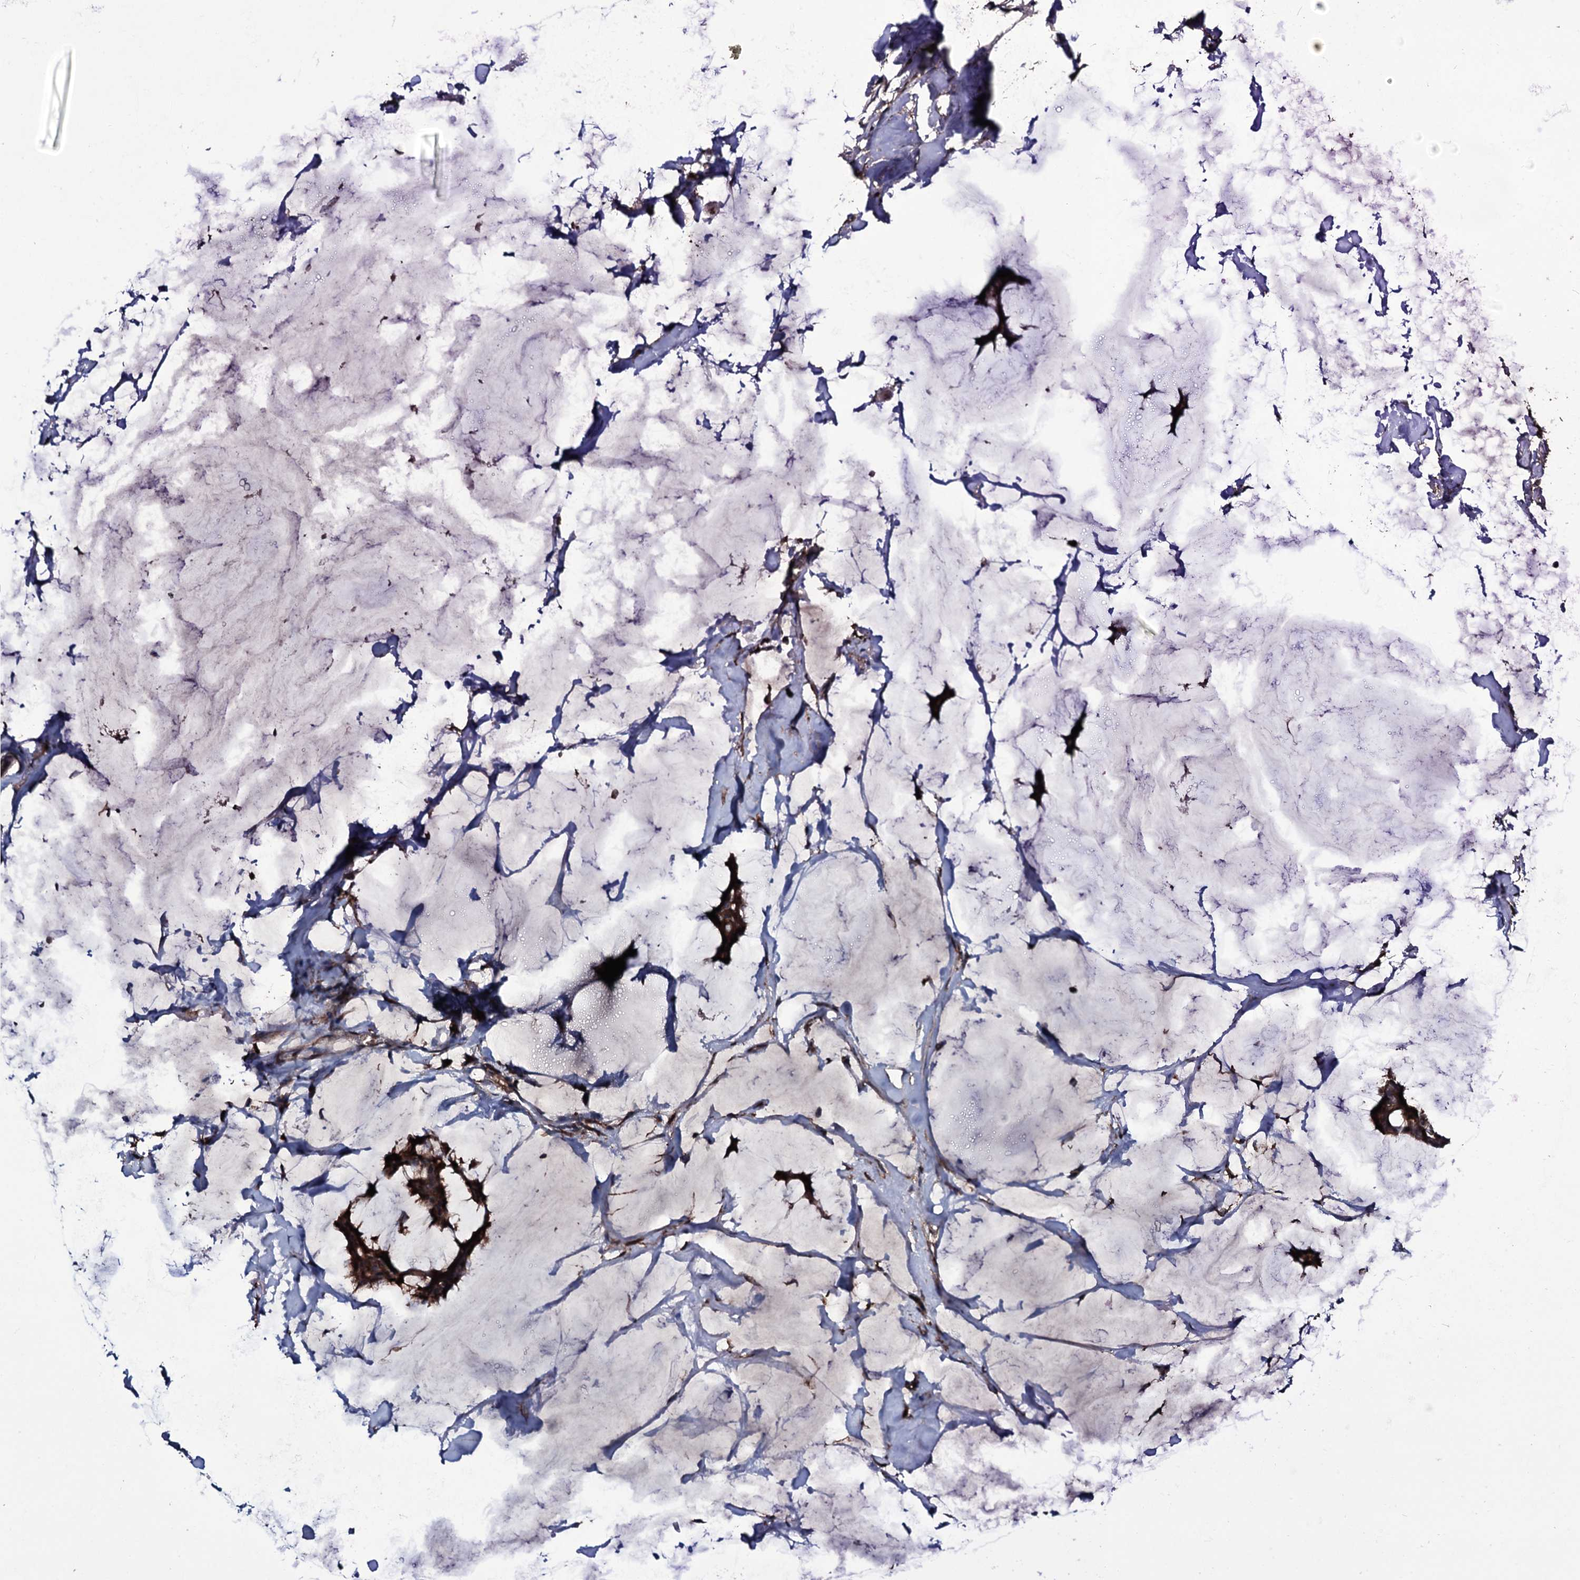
{"staining": {"intensity": "strong", "quantity": ">75%", "location": "cytoplasmic/membranous"}, "tissue": "breast cancer", "cell_type": "Tumor cells", "image_type": "cancer", "snomed": [{"axis": "morphology", "description": "Duct carcinoma"}, {"axis": "topography", "description": "Breast"}], "caption": "Human intraductal carcinoma (breast) stained with a protein marker shows strong staining in tumor cells.", "gene": "ZSWIM8", "patient": {"sex": "female", "age": 93}}